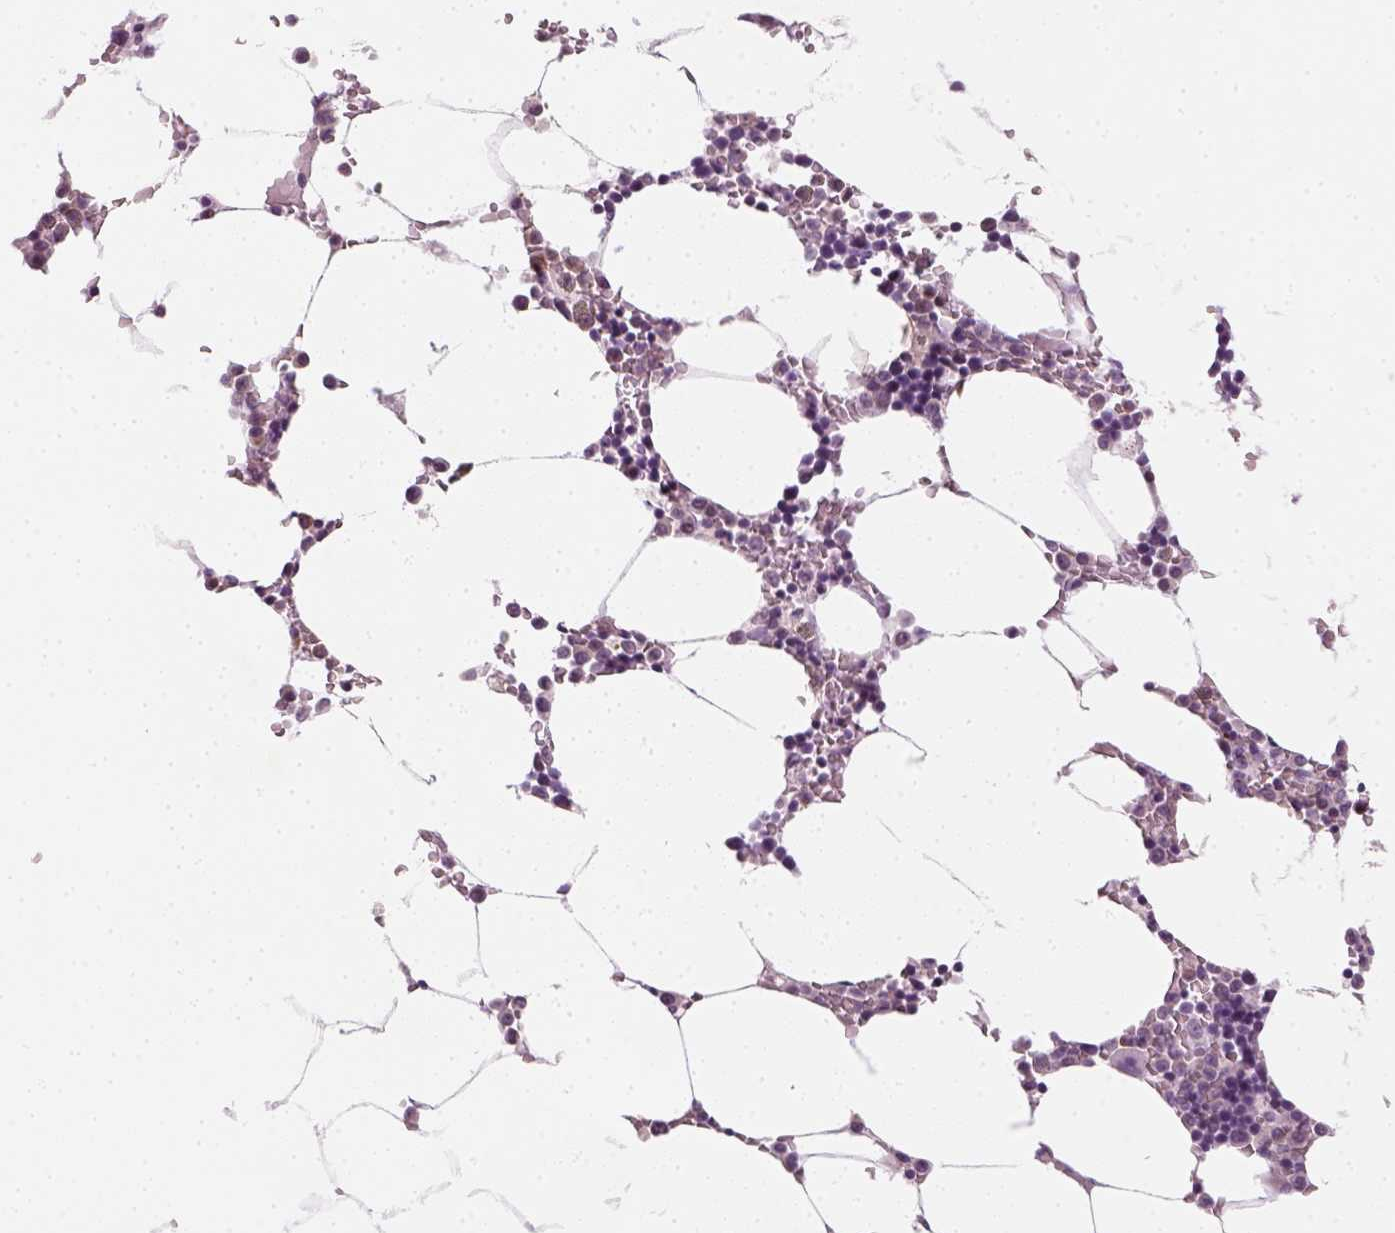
{"staining": {"intensity": "negative", "quantity": "none", "location": "none"}, "tissue": "bone marrow", "cell_type": "Hematopoietic cells", "image_type": "normal", "snomed": [{"axis": "morphology", "description": "Normal tissue, NOS"}, {"axis": "topography", "description": "Bone marrow"}], "caption": "This is a photomicrograph of IHC staining of unremarkable bone marrow, which shows no expression in hematopoietic cells. (DAB immunohistochemistry (IHC) visualized using brightfield microscopy, high magnification).", "gene": "MAGEB3", "patient": {"sex": "female", "age": 52}}